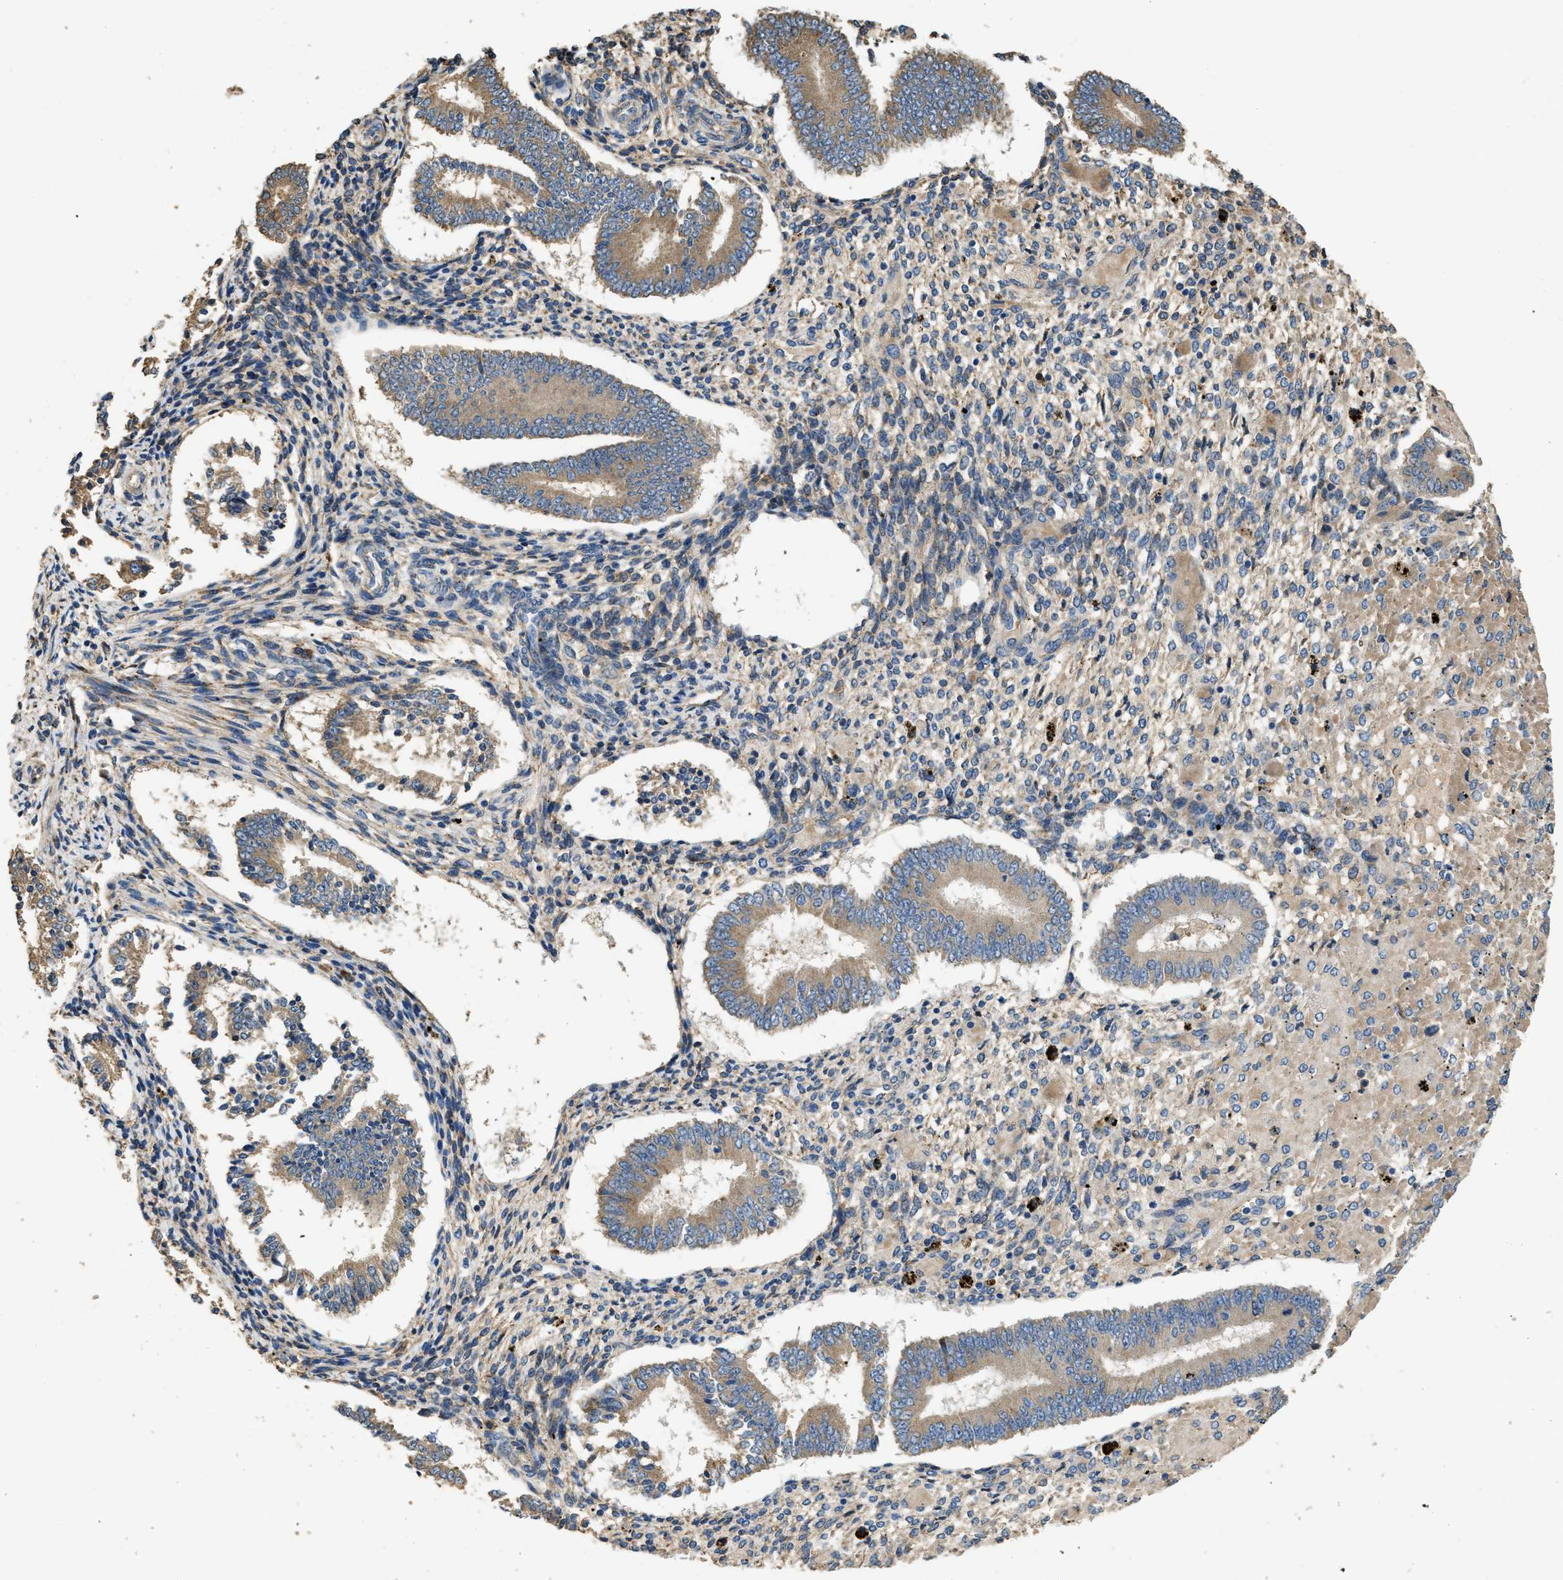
{"staining": {"intensity": "weak", "quantity": "25%-75%", "location": "cytoplasmic/membranous"}, "tissue": "endometrium", "cell_type": "Cells in endometrial stroma", "image_type": "normal", "snomed": [{"axis": "morphology", "description": "Normal tissue, NOS"}, {"axis": "topography", "description": "Endometrium"}], "caption": "This photomicrograph demonstrates unremarkable endometrium stained with IHC to label a protein in brown. The cytoplasmic/membranous of cells in endometrial stroma show weak positivity for the protein. Nuclei are counter-stained blue.", "gene": "RIPK2", "patient": {"sex": "female", "age": 42}}